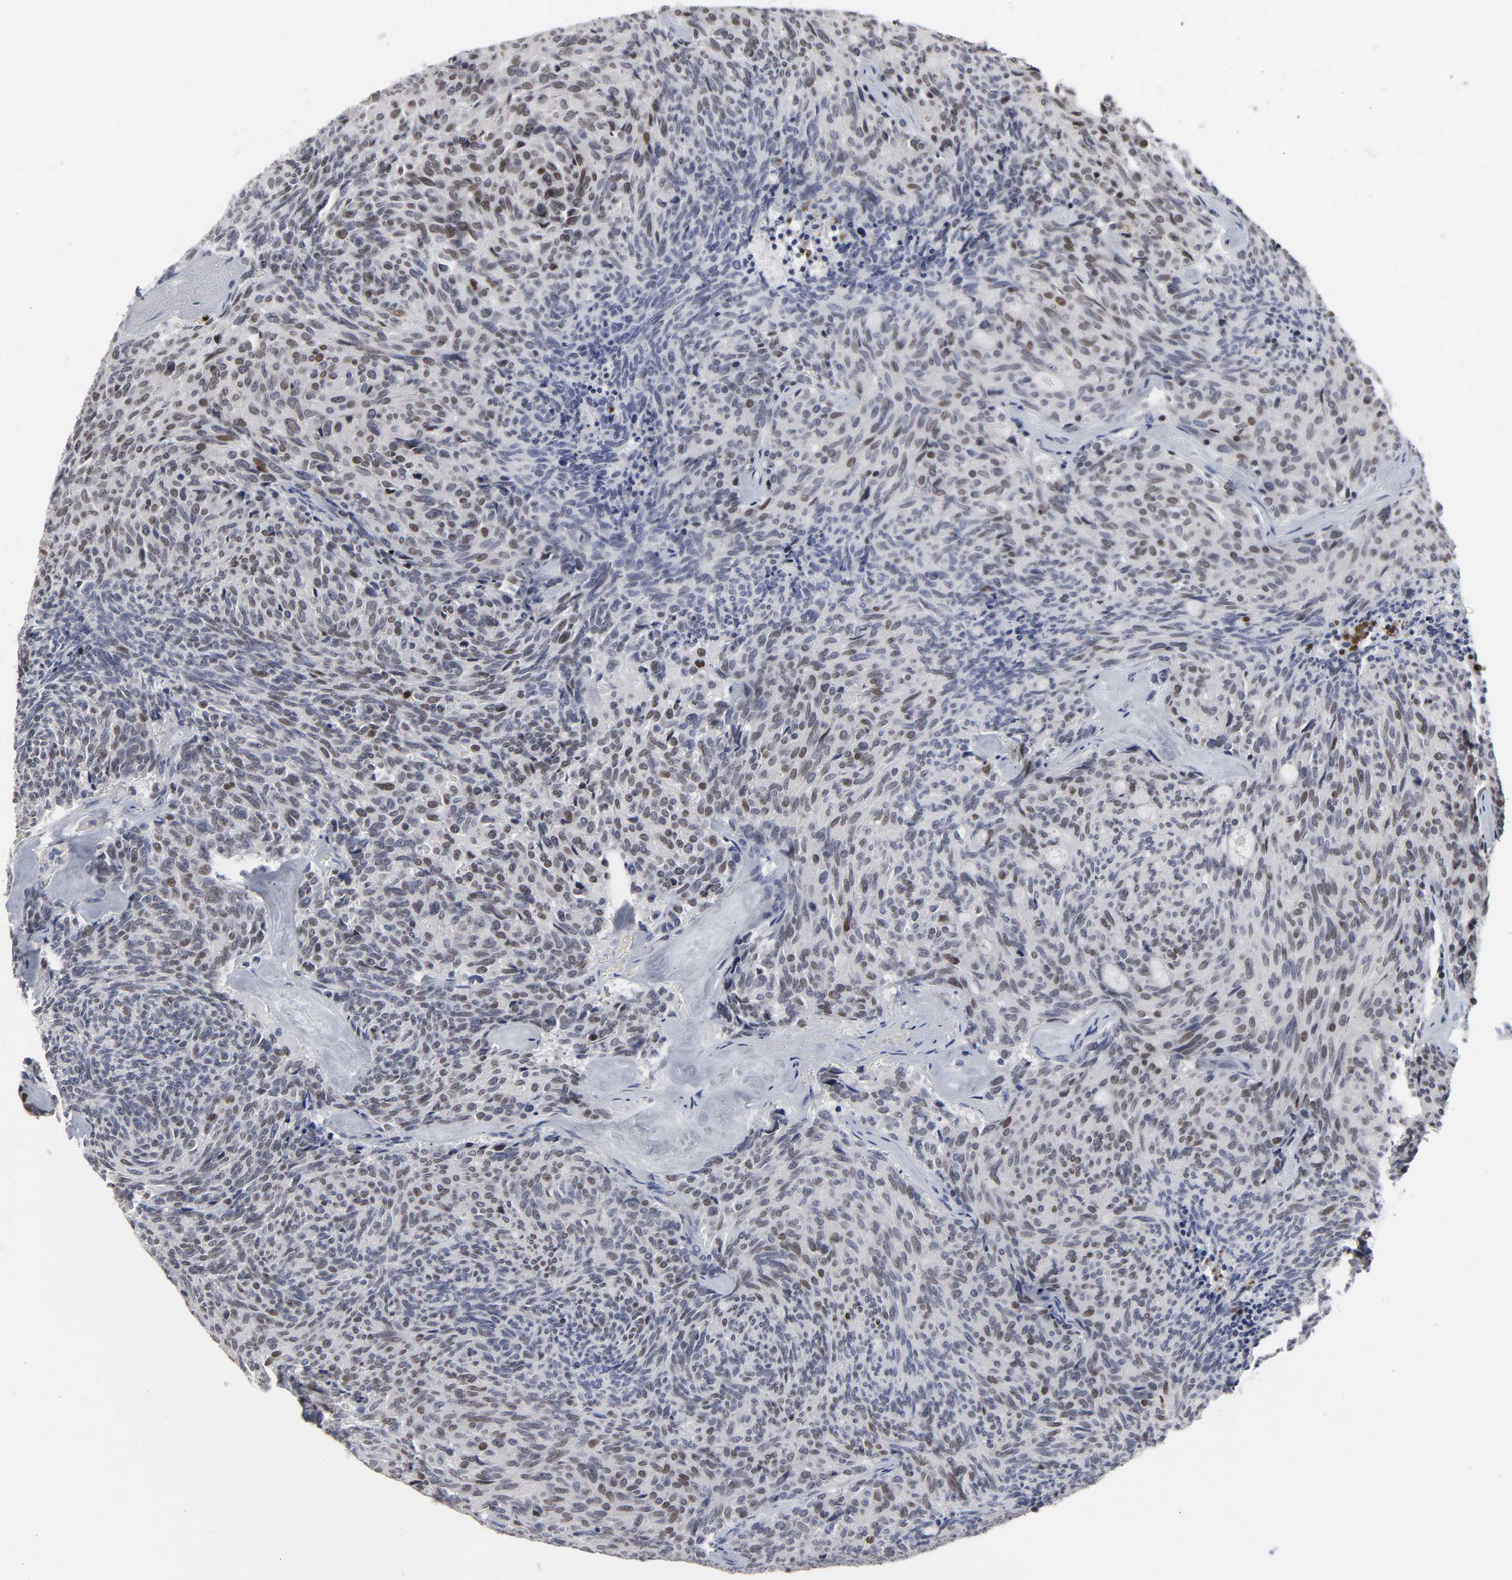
{"staining": {"intensity": "moderate", "quantity": "25%-75%", "location": "nuclear"}, "tissue": "carcinoid", "cell_type": "Tumor cells", "image_type": "cancer", "snomed": [{"axis": "morphology", "description": "Carcinoid, malignant, NOS"}, {"axis": "topography", "description": "Pancreas"}], "caption": "IHC (DAB (3,3'-diaminobenzidine)) staining of human carcinoid reveals moderate nuclear protein expression in approximately 25%-75% of tumor cells.", "gene": "HNF4A", "patient": {"sex": "female", "age": 54}}